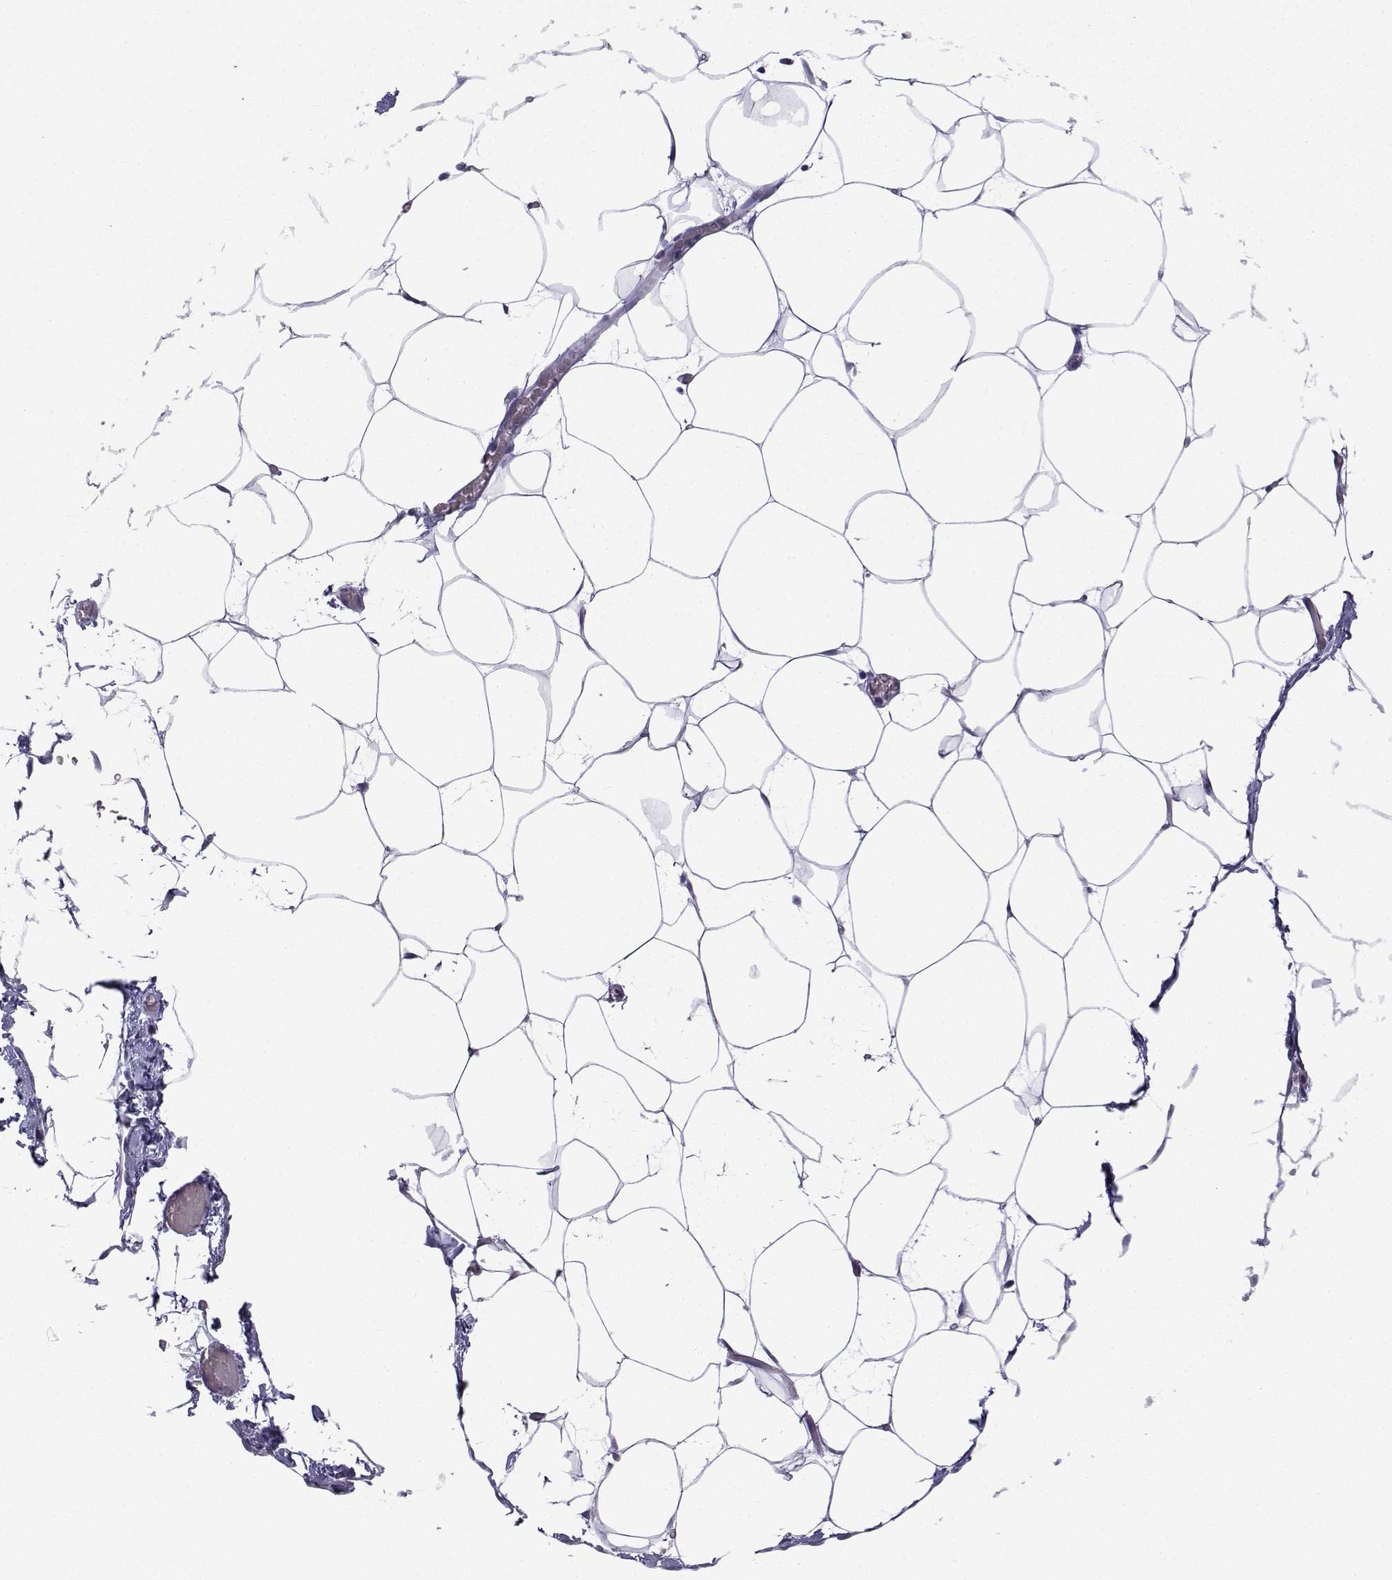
{"staining": {"intensity": "negative", "quantity": "none", "location": "none"}, "tissue": "adipose tissue", "cell_type": "Adipocytes", "image_type": "normal", "snomed": [{"axis": "morphology", "description": "Normal tissue, NOS"}, {"axis": "topography", "description": "Adipose tissue"}], "caption": "High magnification brightfield microscopy of benign adipose tissue stained with DAB (brown) and counterstained with hematoxylin (blue): adipocytes show no significant positivity.", "gene": "INCENP", "patient": {"sex": "male", "age": 57}}